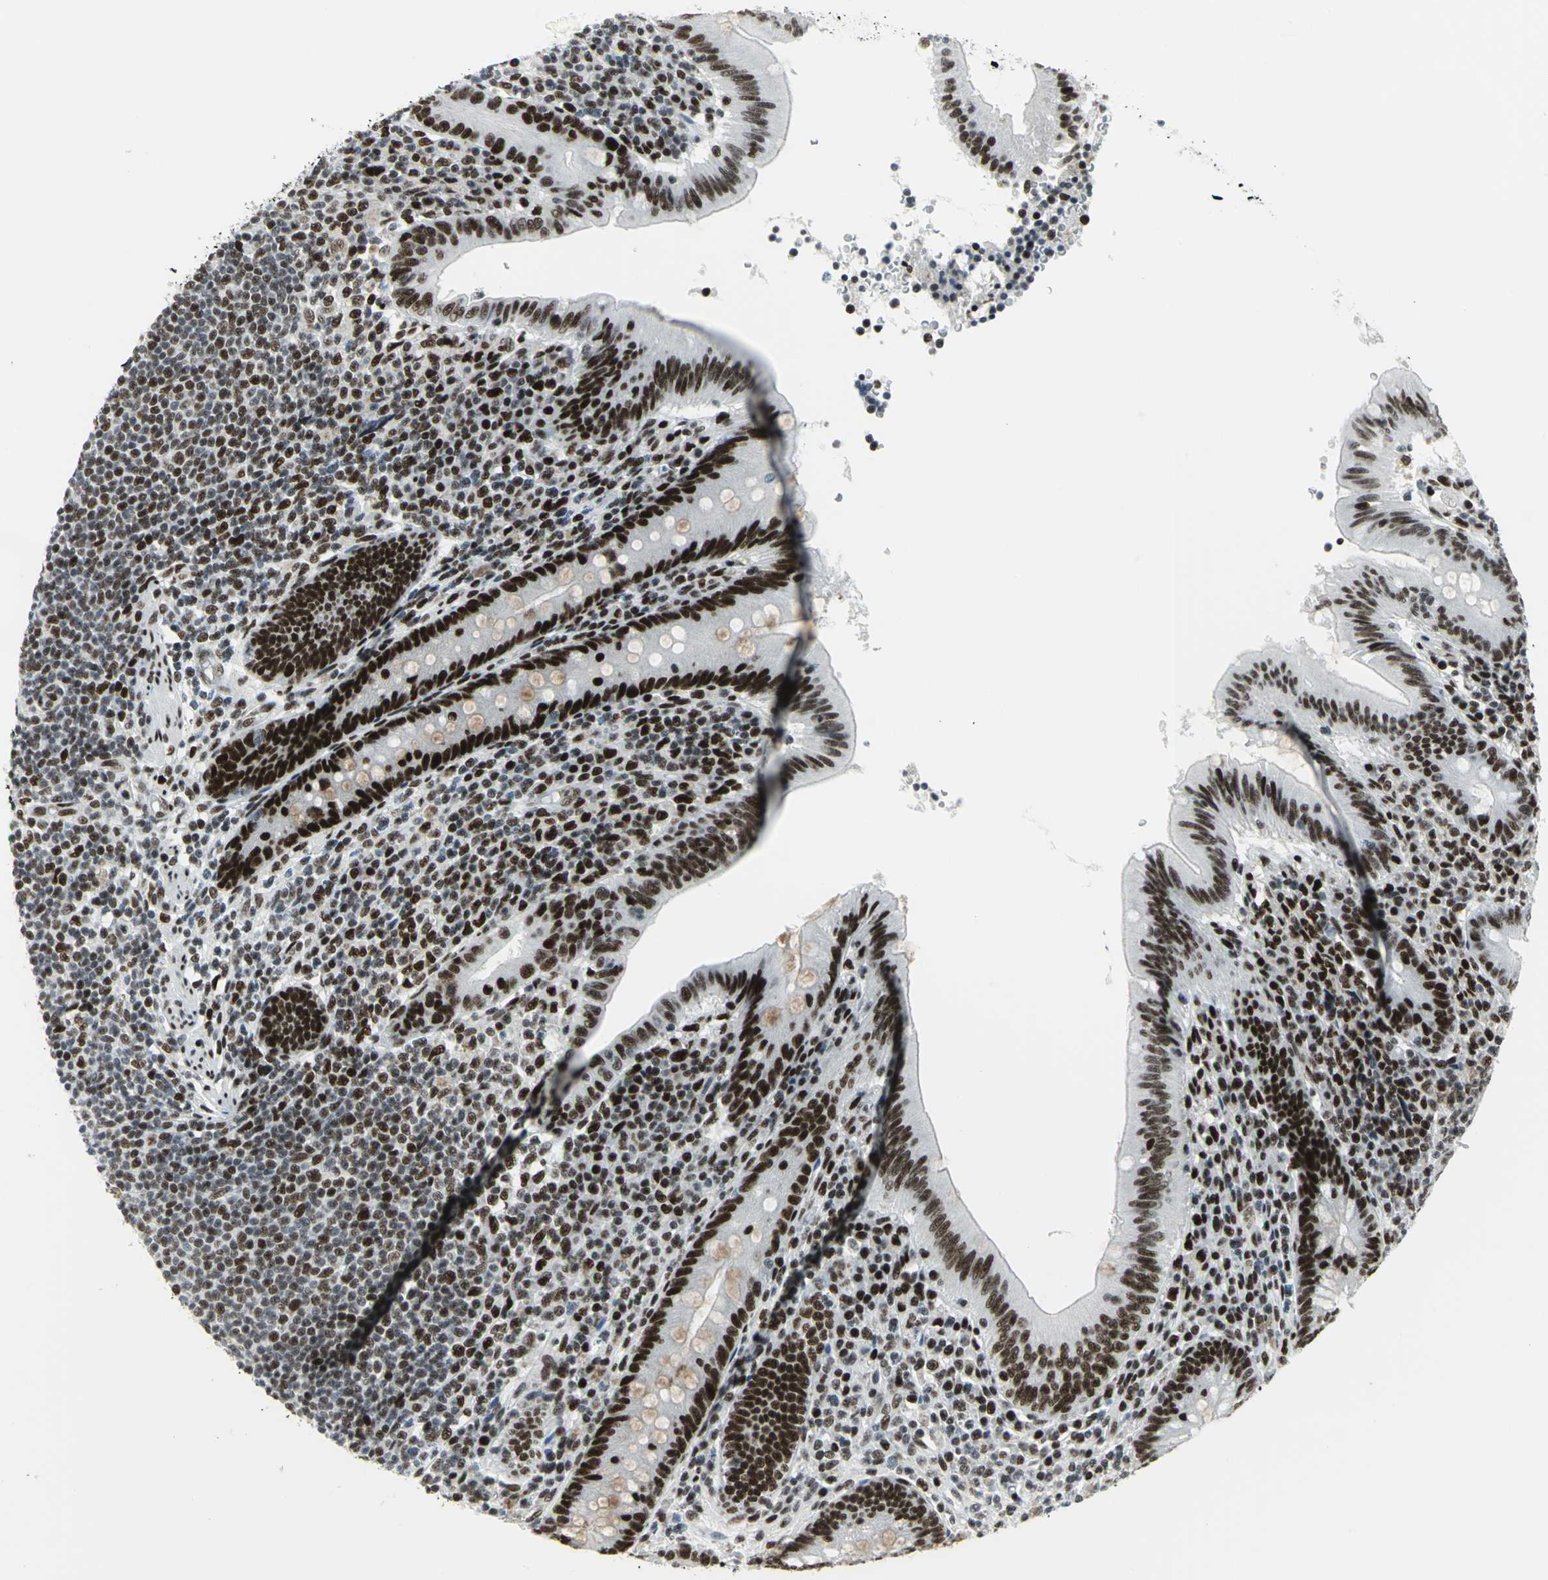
{"staining": {"intensity": "strong", "quantity": ">75%", "location": "cytoplasmic/membranous,nuclear"}, "tissue": "appendix", "cell_type": "Glandular cells", "image_type": "normal", "snomed": [{"axis": "morphology", "description": "Normal tissue, NOS"}, {"axis": "morphology", "description": "Inflammation, NOS"}, {"axis": "topography", "description": "Appendix"}], "caption": "A micrograph of human appendix stained for a protein exhibits strong cytoplasmic/membranous,nuclear brown staining in glandular cells. (Brightfield microscopy of DAB IHC at high magnification).", "gene": "SMARCA4", "patient": {"sex": "male", "age": 46}}